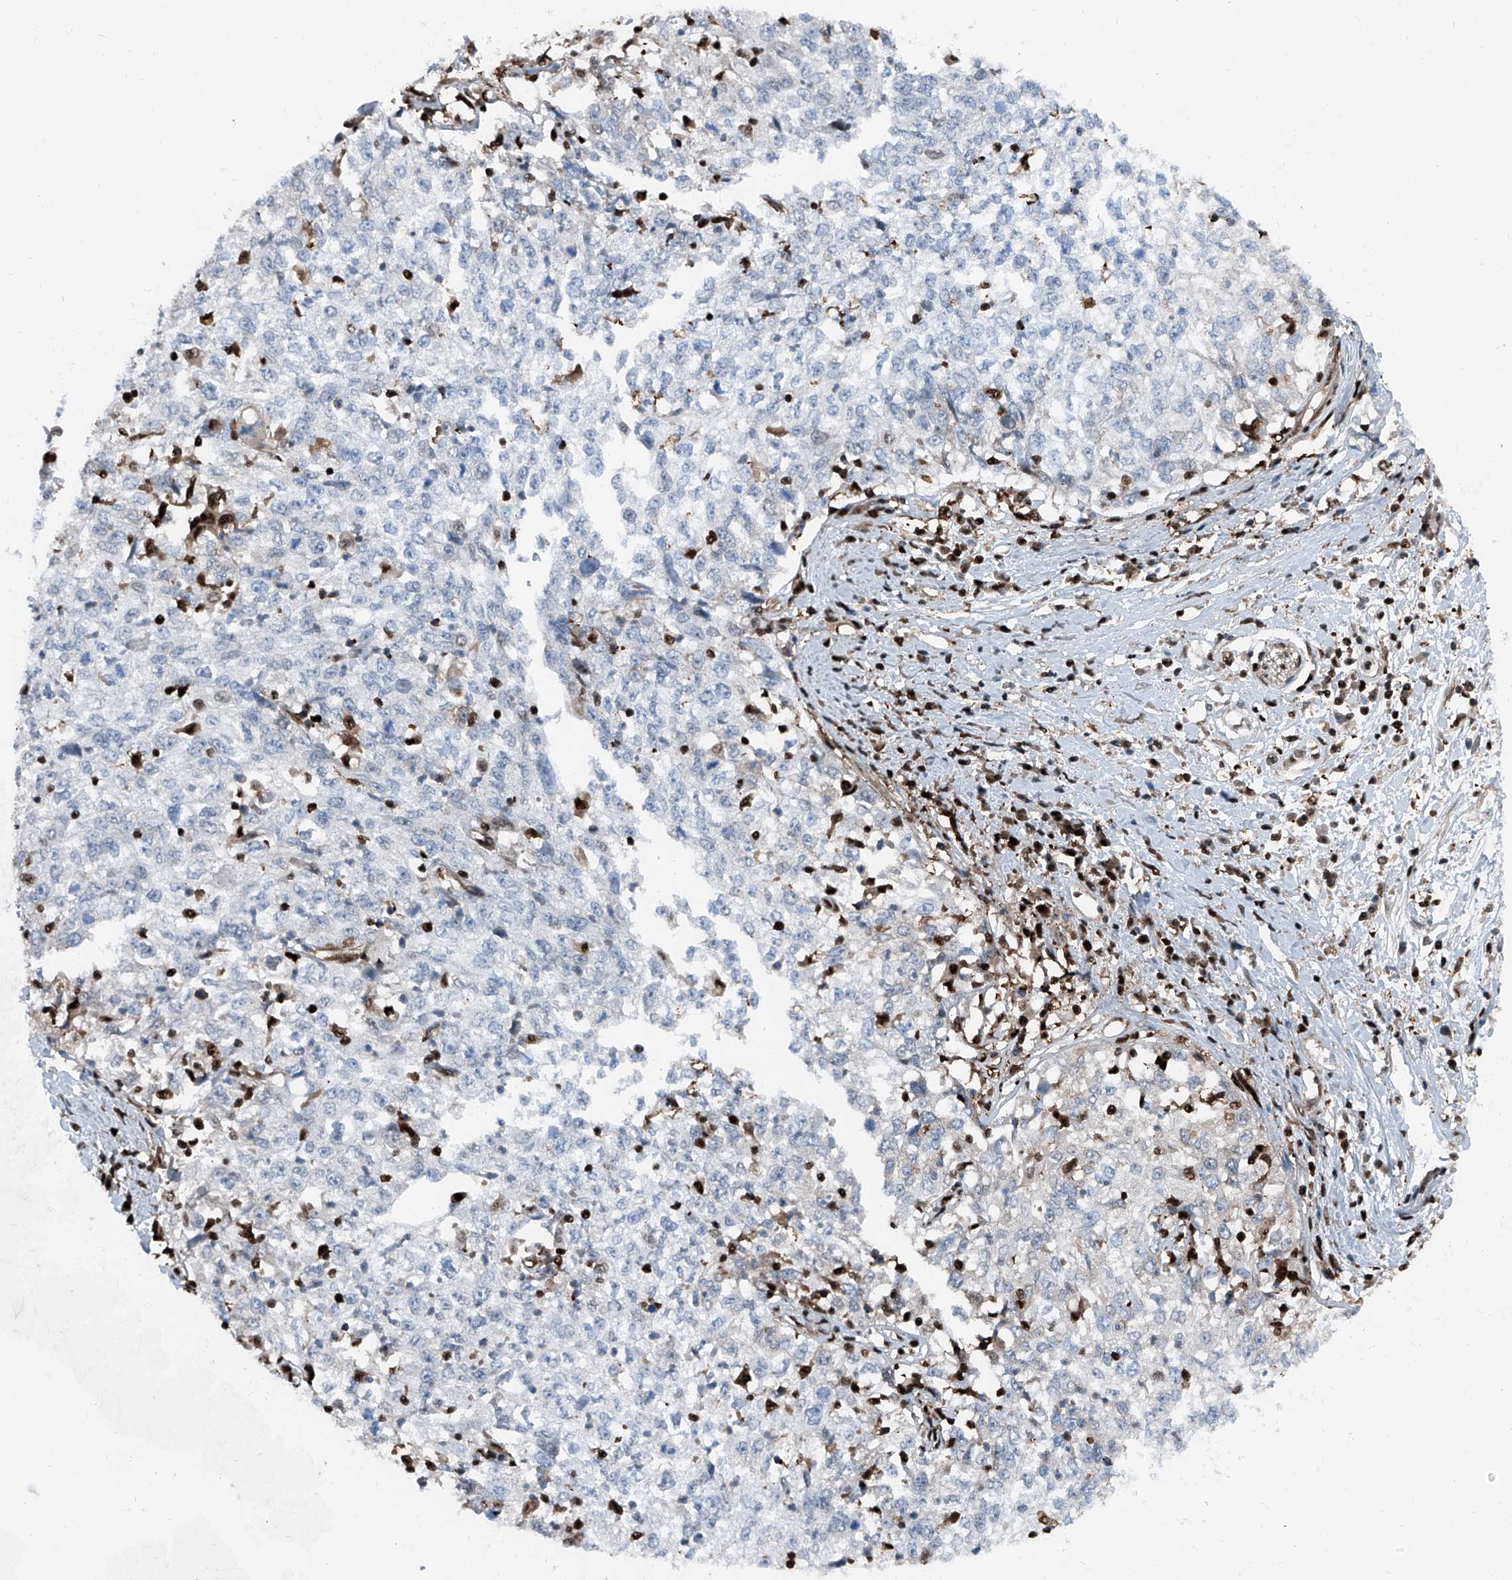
{"staining": {"intensity": "negative", "quantity": "none", "location": "none"}, "tissue": "cervical cancer", "cell_type": "Tumor cells", "image_type": "cancer", "snomed": [{"axis": "morphology", "description": "Squamous cell carcinoma, NOS"}, {"axis": "topography", "description": "Cervix"}], "caption": "High power microscopy photomicrograph of an immunohistochemistry (IHC) histopathology image of cervical cancer (squamous cell carcinoma), revealing no significant expression in tumor cells.", "gene": "PSMB10", "patient": {"sex": "female", "age": 57}}